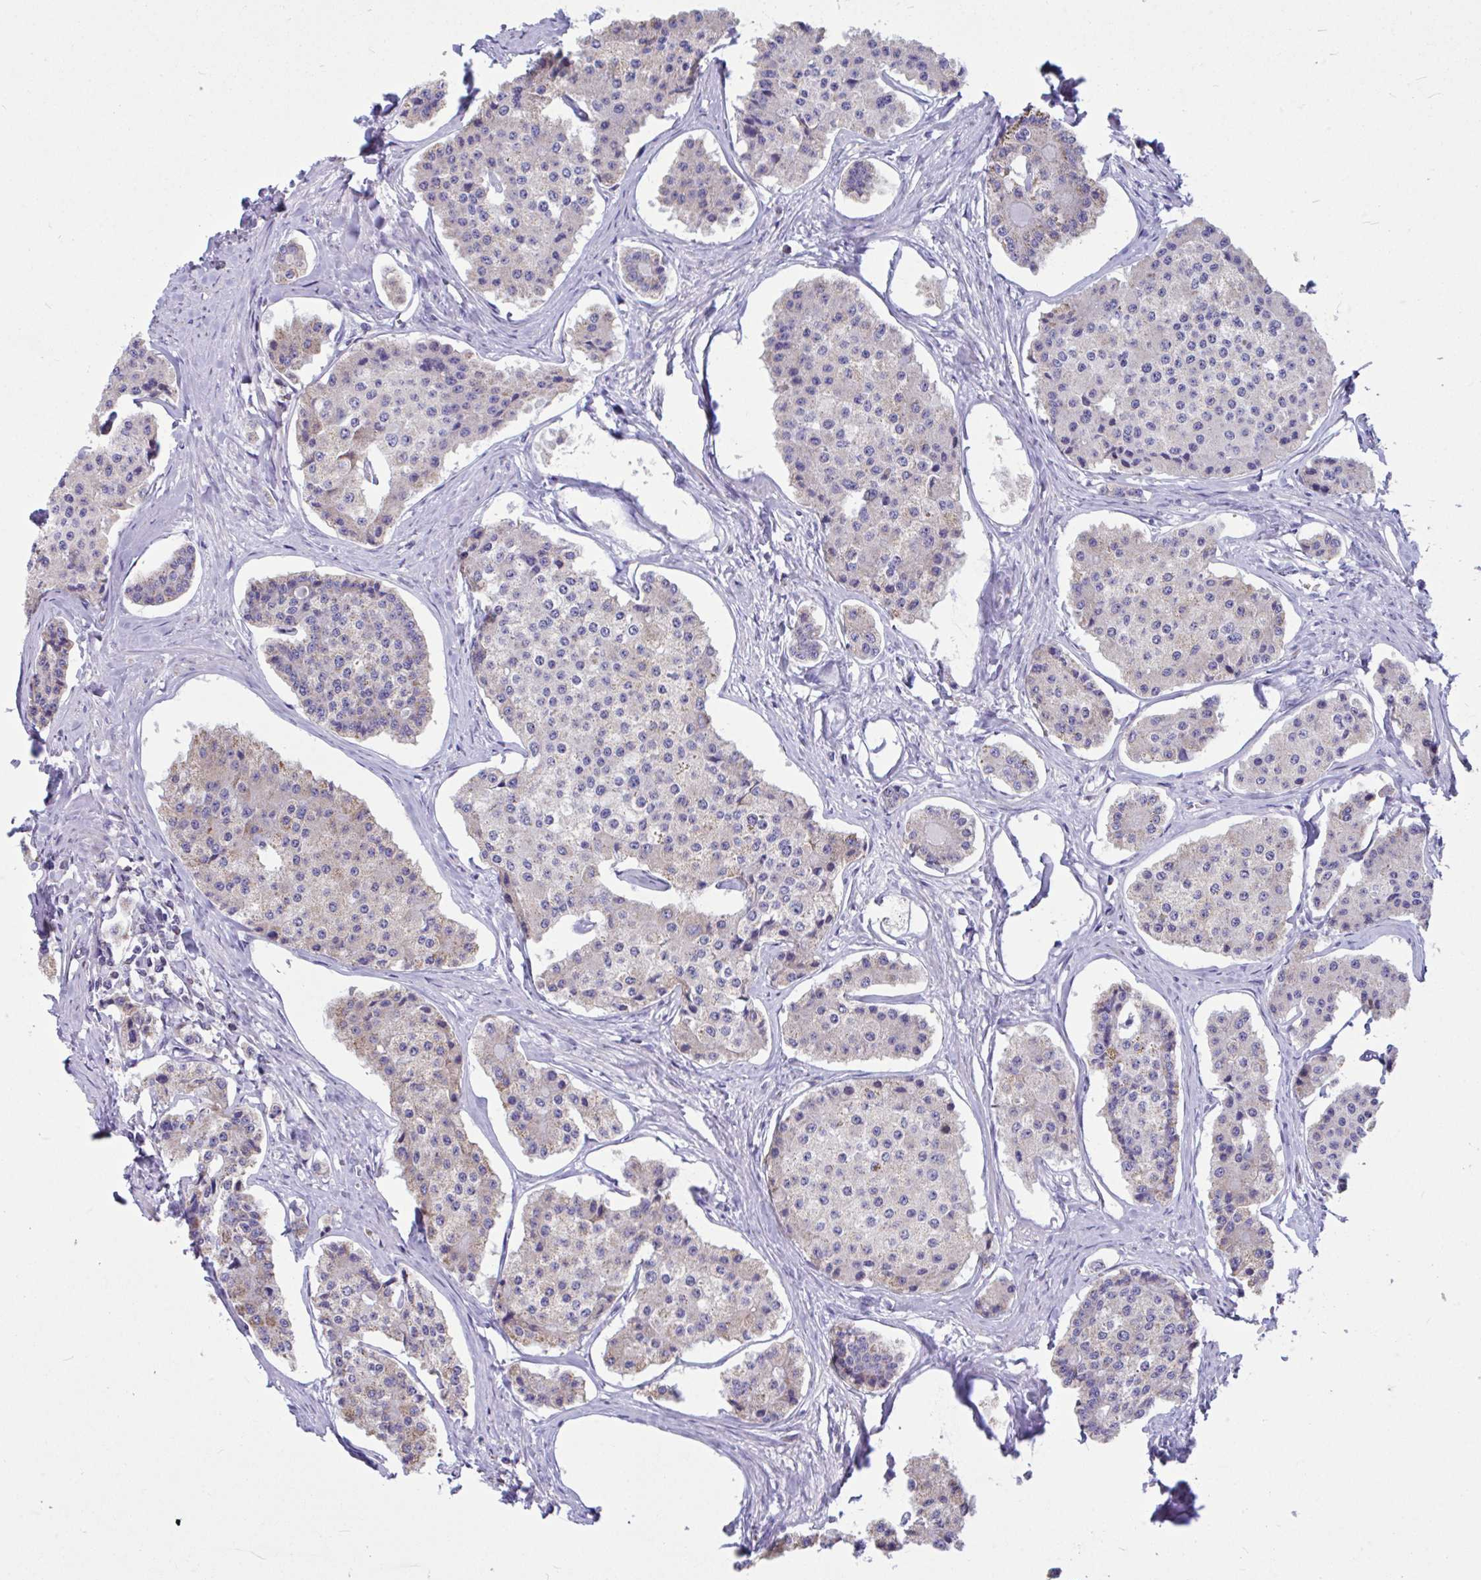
{"staining": {"intensity": "weak", "quantity": "<25%", "location": "cytoplasmic/membranous"}, "tissue": "carcinoid", "cell_type": "Tumor cells", "image_type": "cancer", "snomed": [{"axis": "morphology", "description": "Carcinoid, malignant, NOS"}, {"axis": "topography", "description": "Small intestine"}], "caption": "This is a image of immunohistochemistry staining of carcinoid, which shows no staining in tumor cells. (DAB immunohistochemistry with hematoxylin counter stain).", "gene": "OR13A1", "patient": {"sex": "female", "age": 65}}